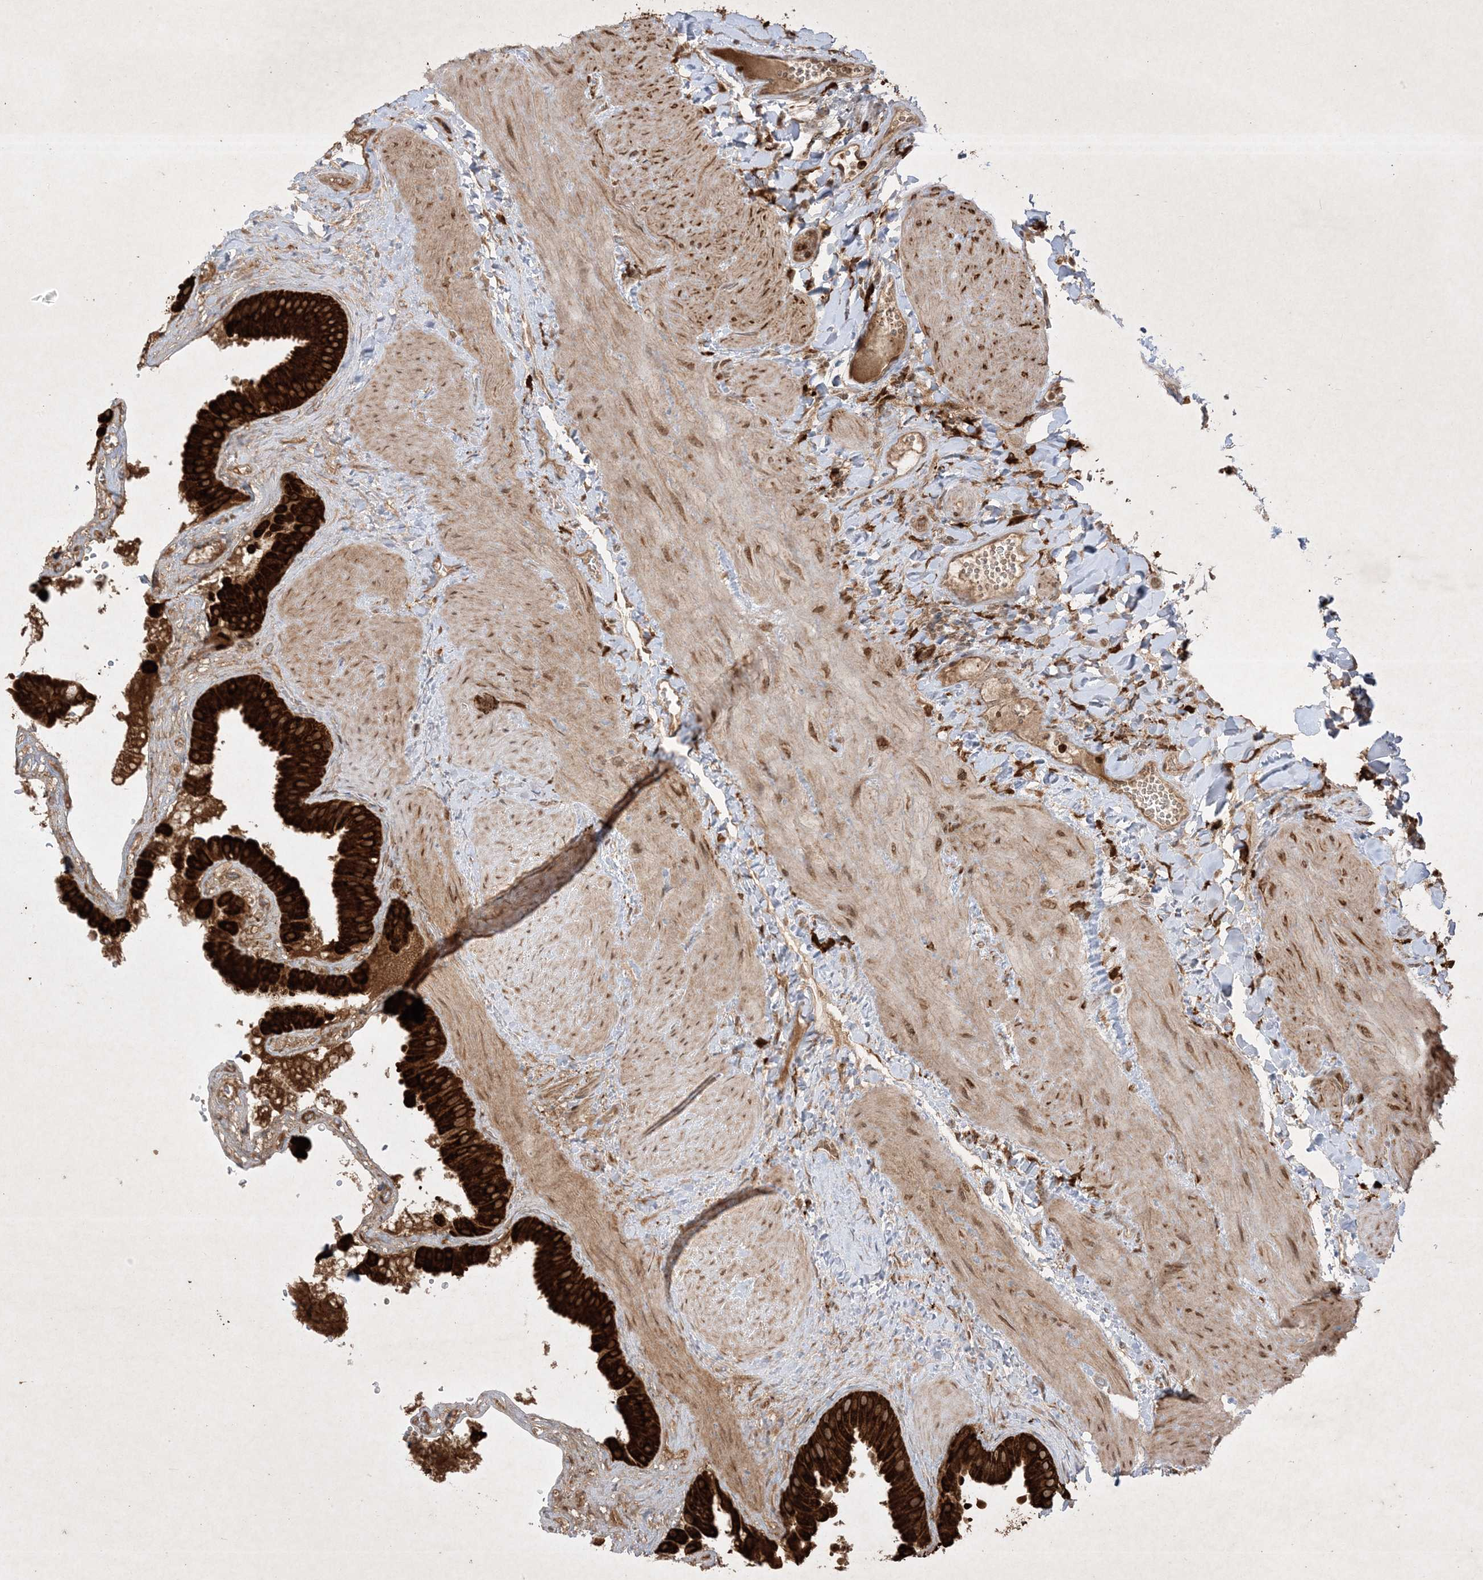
{"staining": {"intensity": "strong", "quantity": ">75%", "location": "cytoplasmic/membranous"}, "tissue": "gallbladder", "cell_type": "Glandular cells", "image_type": "normal", "snomed": [{"axis": "morphology", "description": "Normal tissue, NOS"}, {"axis": "topography", "description": "Gallbladder"}], "caption": "A high amount of strong cytoplasmic/membranous expression is identified in about >75% of glandular cells in normal gallbladder.", "gene": "PTK6", "patient": {"sex": "male", "age": 55}}